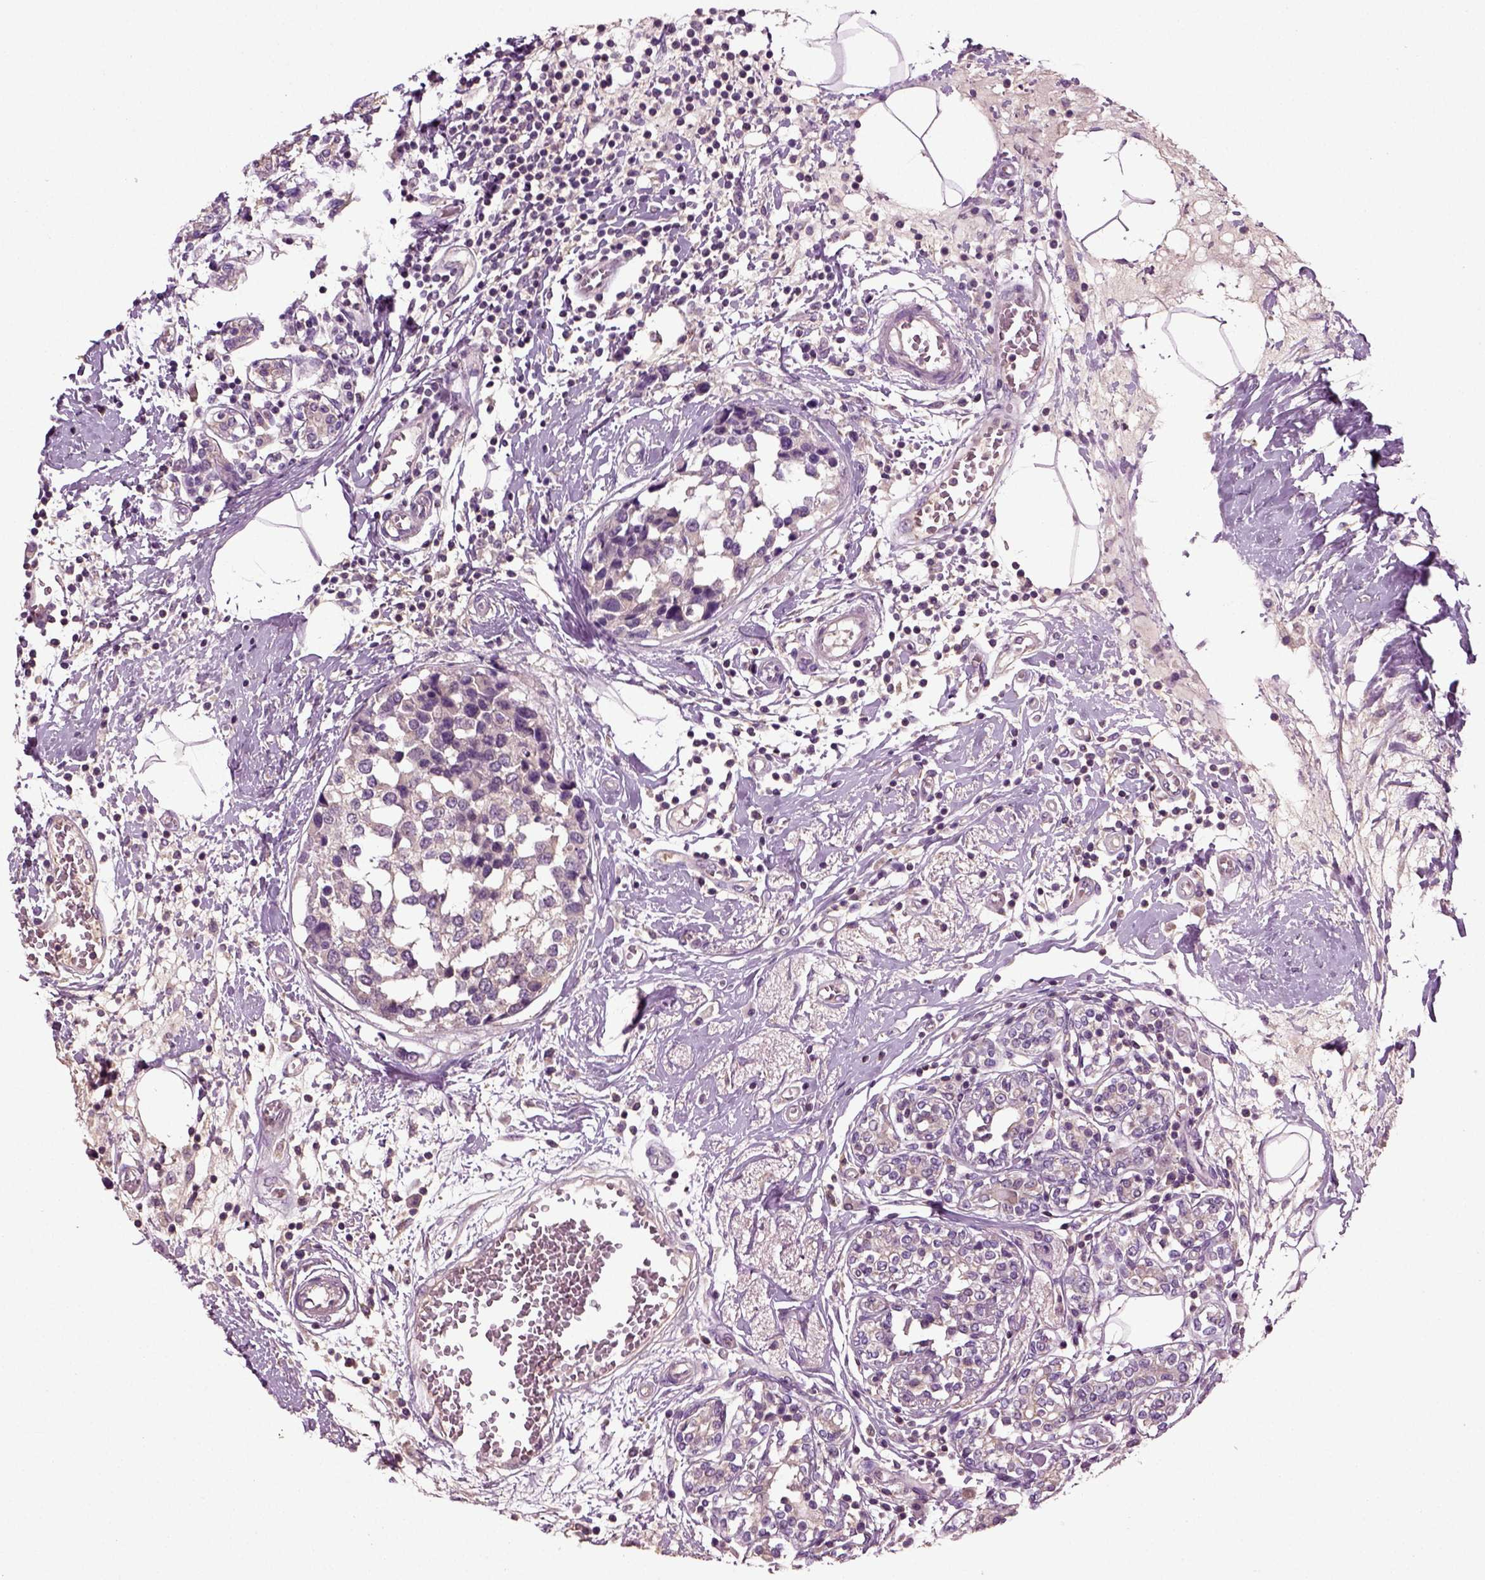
{"staining": {"intensity": "negative", "quantity": "none", "location": "none"}, "tissue": "breast cancer", "cell_type": "Tumor cells", "image_type": "cancer", "snomed": [{"axis": "morphology", "description": "Lobular carcinoma"}, {"axis": "topography", "description": "Breast"}], "caption": "IHC image of breast lobular carcinoma stained for a protein (brown), which demonstrates no staining in tumor cells.", "gene": "DEFB118", "patient": {"sex": "female", "age": 59}}